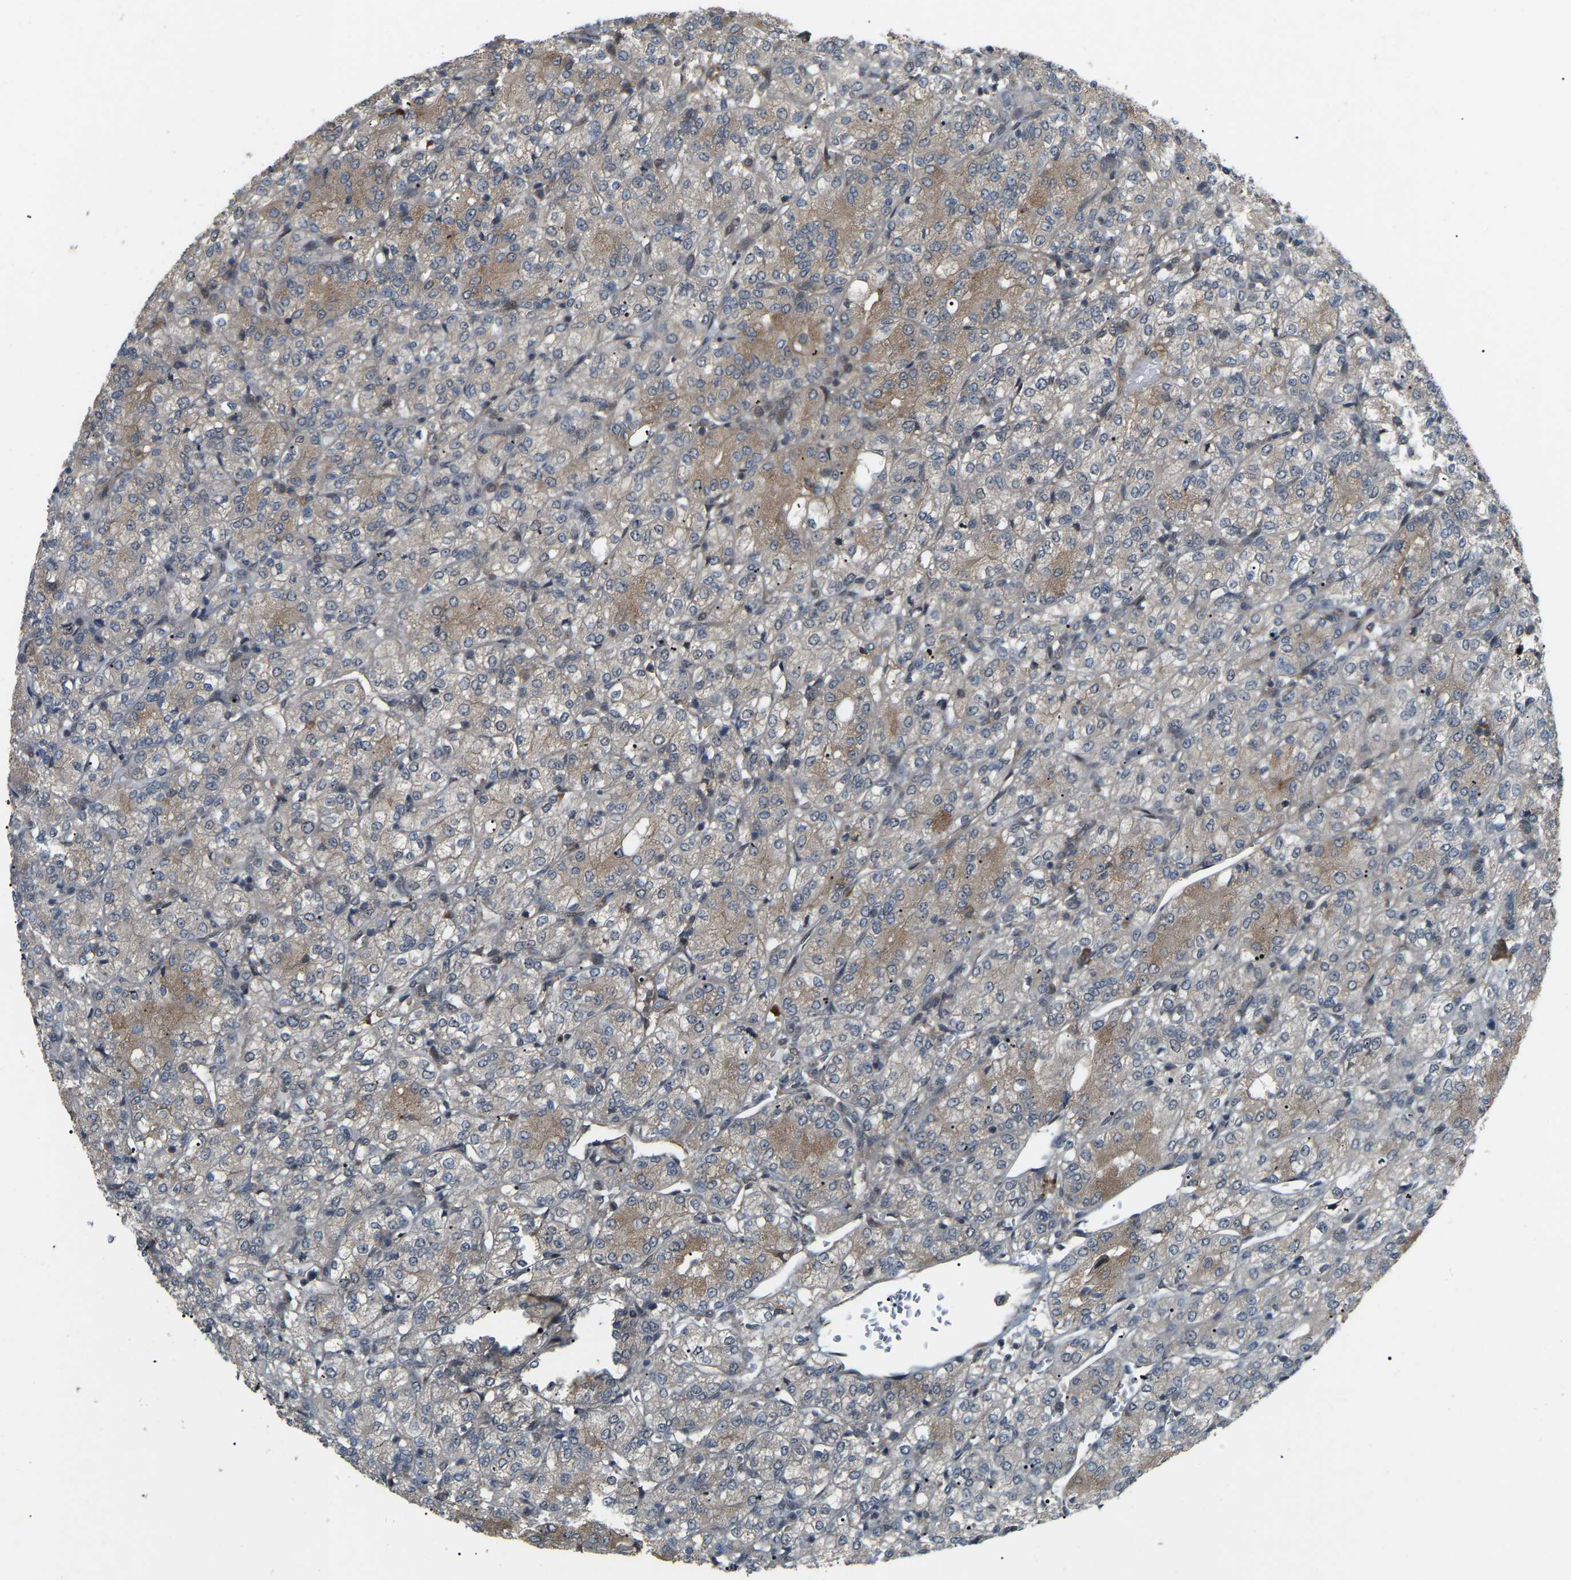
{"staining": {"intensity": "moderate", "quantity": "<25%", "location": "cytoplasmic/membranous"}, "tissue": "renal cancer", "cell_type": "Tumor cells", "image_type": "cancer", "snomed": [{"axis": "morphology", "description": "Adenocarcinoma, NOS"}, {"axis": "topography", "description": "Kidney"}], "caption": "Adenocarcinoma (renal) tissue reveals moderate cytoplasmic/membranous staining in approximately <25% of tumor cells", "gene": "CROT", "patient": {"sex": "male", "age": 77}}